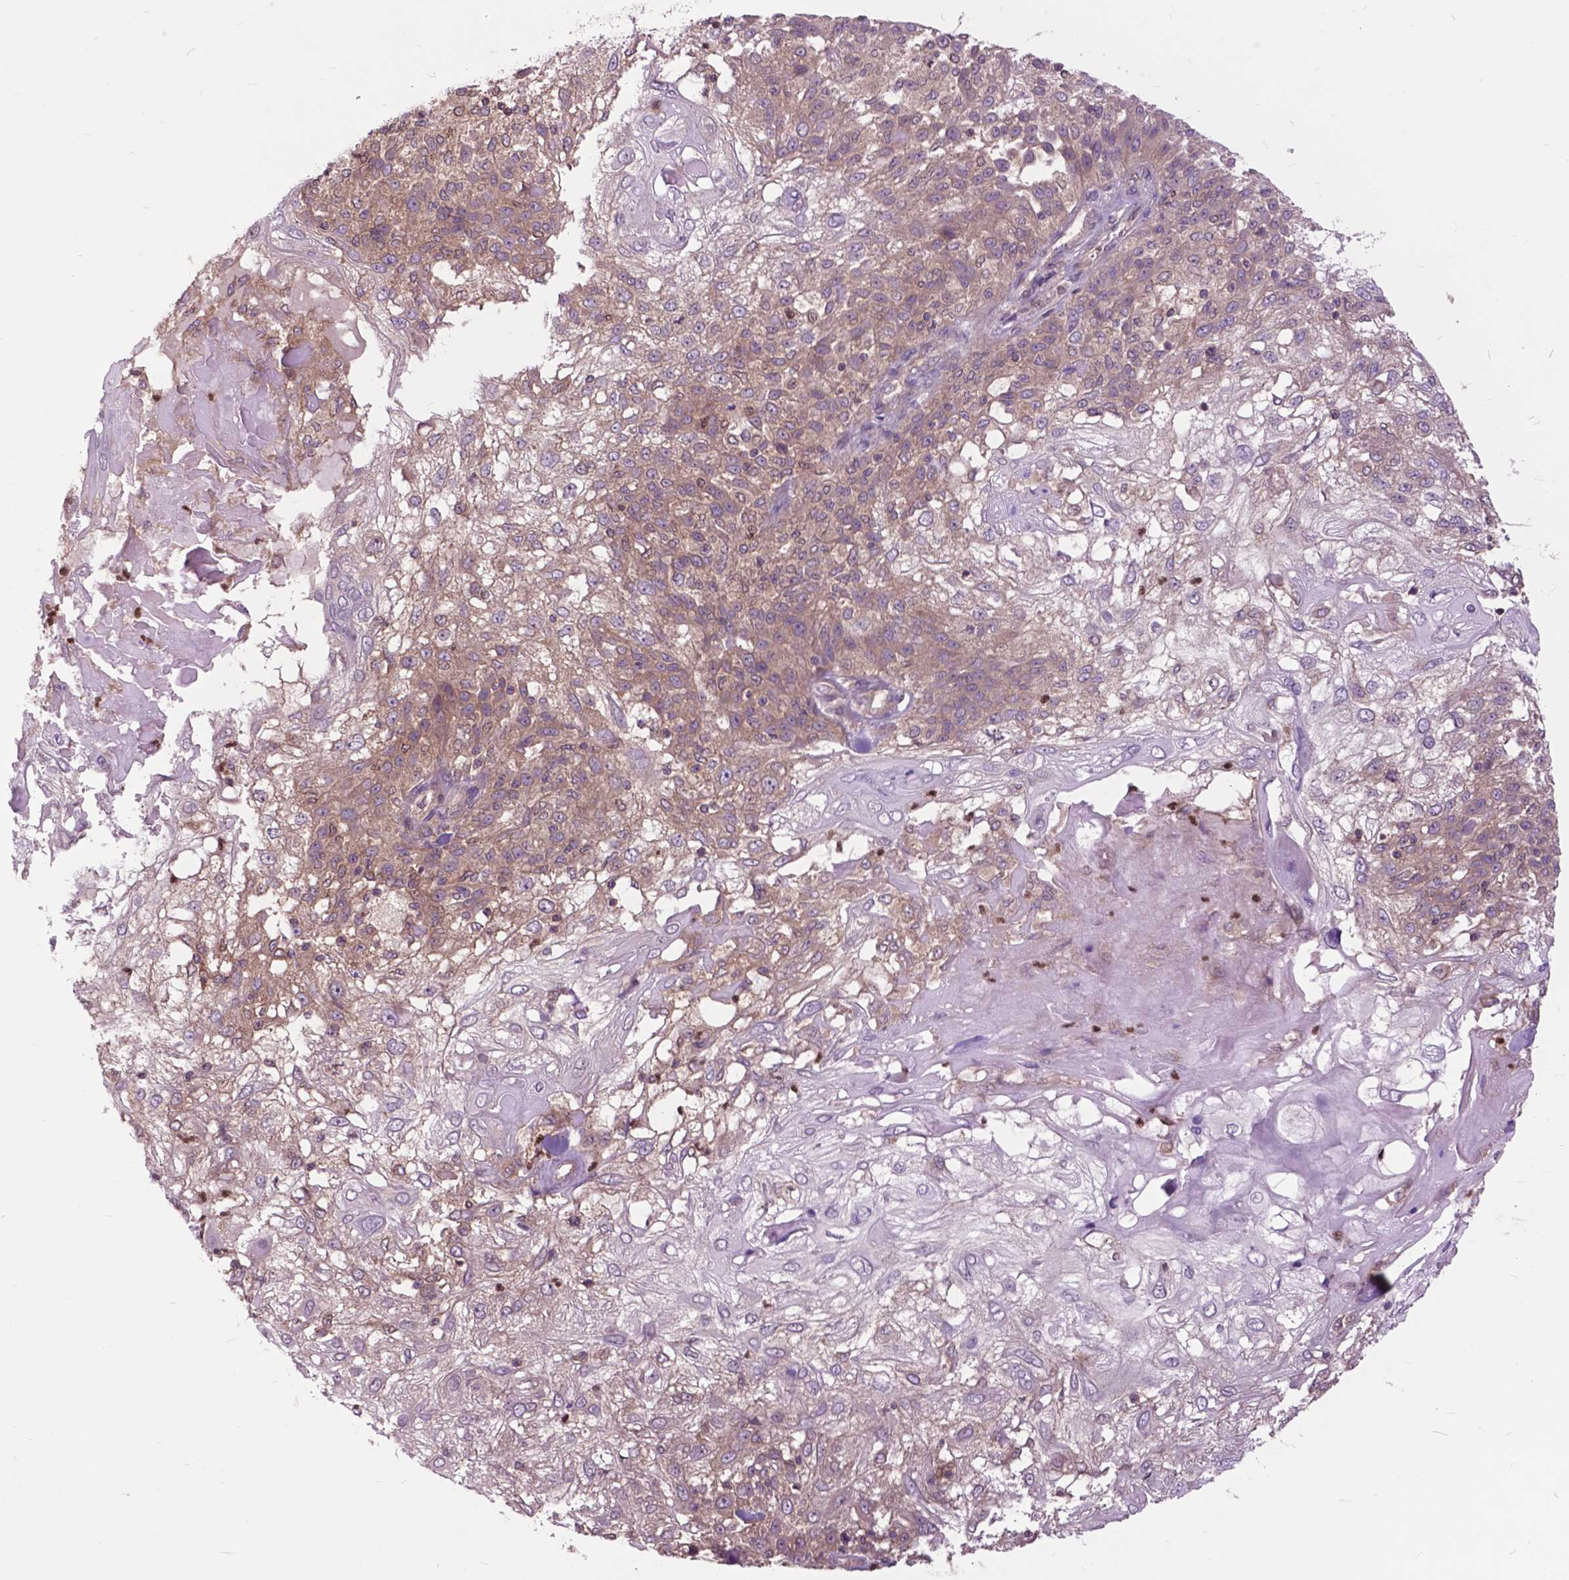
{"staining": {"intensity": "moderate", "quantity": ">75%", "location": "cytoplasmic/membranous"}, "tissue": "skin cancer", "cell_type": "Tumor cells", "image_type": "cancer", "snomed": [{"axis": "morphology", "description": "Normal tissue, NOS"}, {"axis": "morphology", "description": "Squamous cell carcinoma, NOS"}, {"axis": "topography", "description": "Skin"}], "caption": "There is medium levels of moderate cytoplasmic/membranous expression in tumor cells of skin cancer, as demonstrated by immunohistochemical staining (brown color).", "gene": "ARAF", "patient": {"sex": "female", "age": 83}}